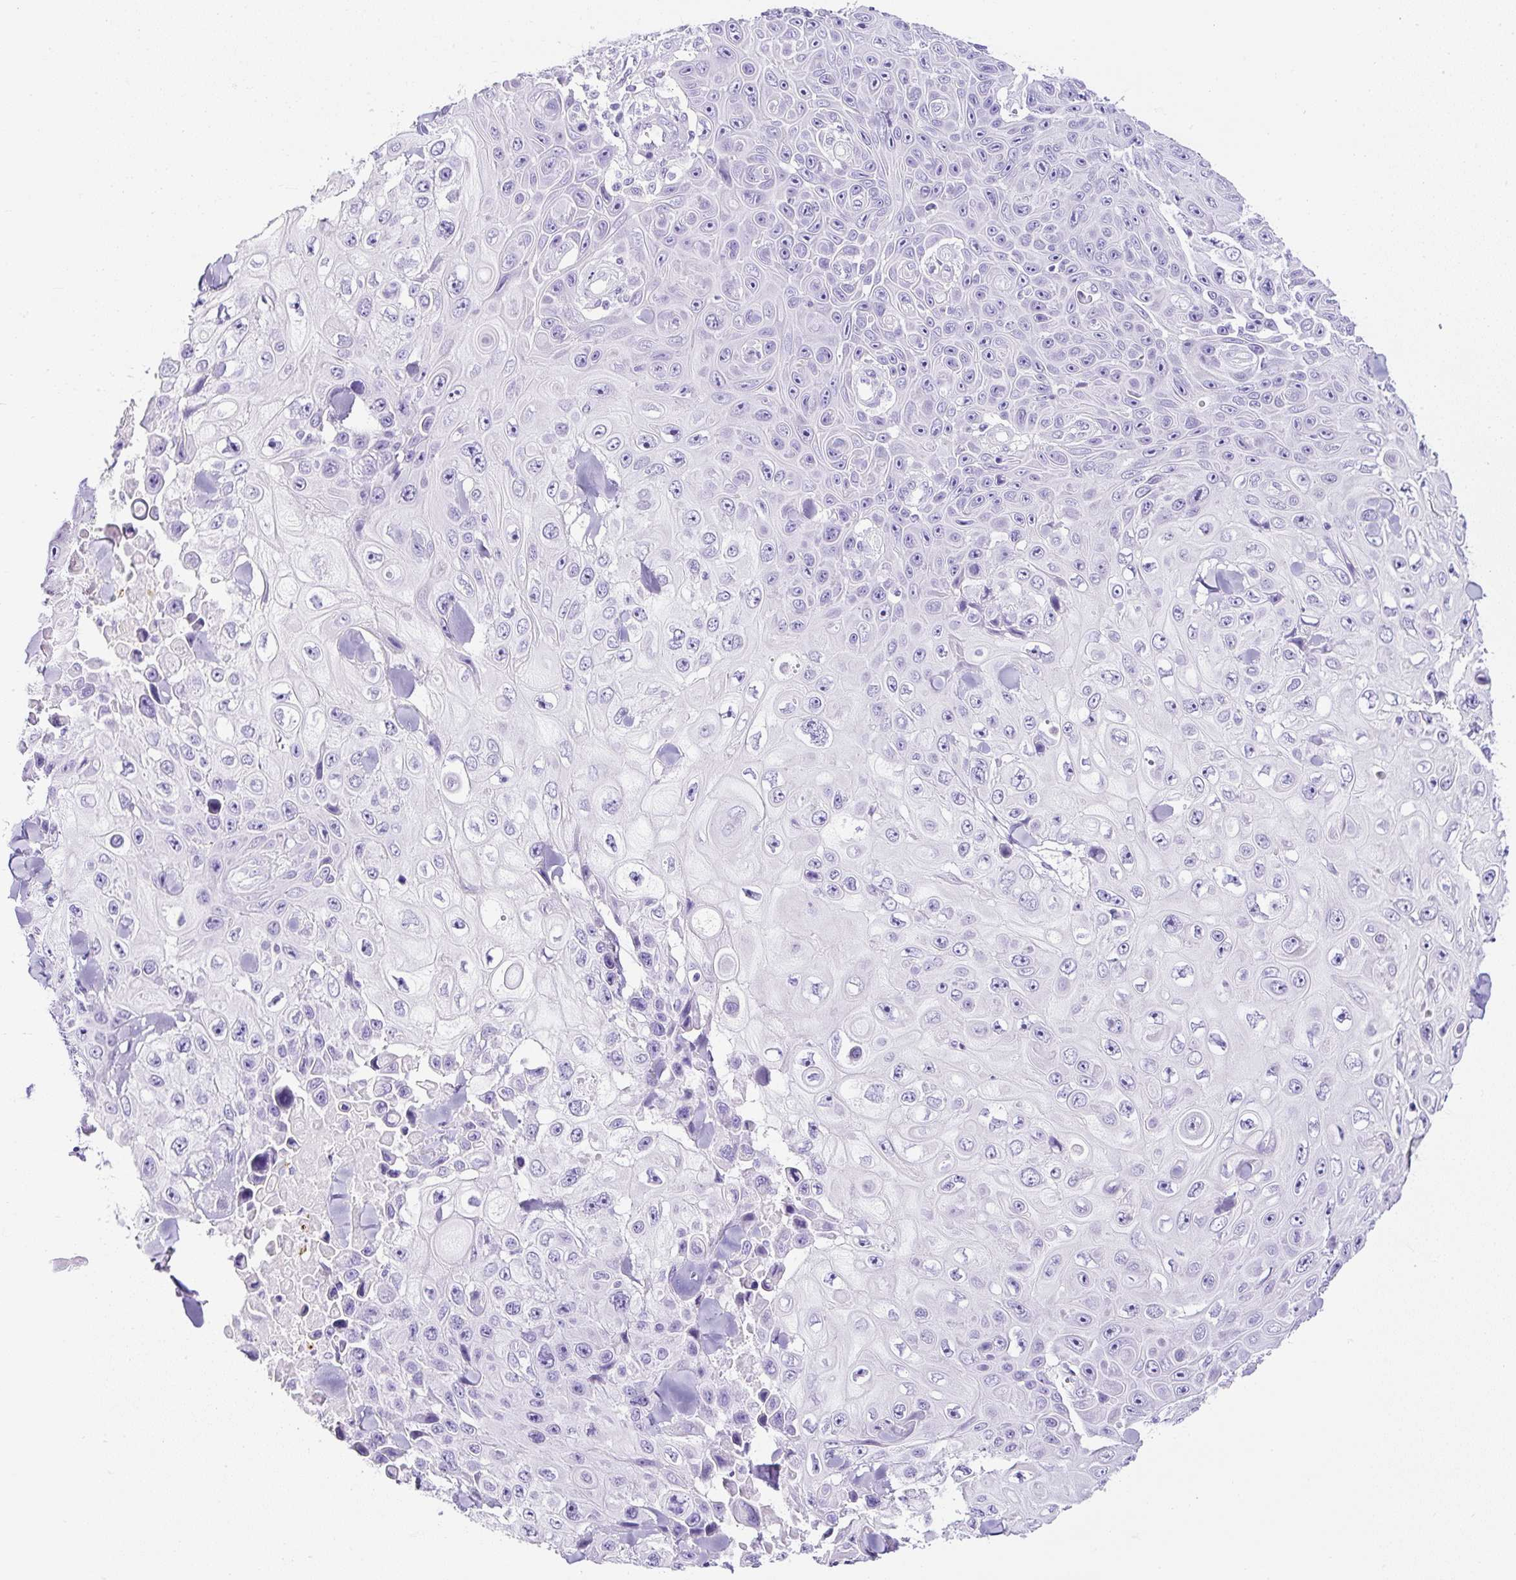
{"staining": {"intensity": "negative", "quantity": "none", "location": "none"}, "tissue": "skin cancer", "cell_type": "Tumor cells", "image_type": "cancer", "snomed": [{"axis": "morphology", "description": "Squamous cell carcinoma, NOS"}, {"axis": "topography", "description": "Skin"}], "caption": "The micrograph demonstrates no staining of tumor cells in skin squamous cell carcinoma. The staining was performed using DAB to visualize the protein expression in brown, while the nuclei were stained in blue with hematoxylin (Magnification: 20x).", "gene": "TMEM200B", "patient": {"sex": "male", "age": 82}}